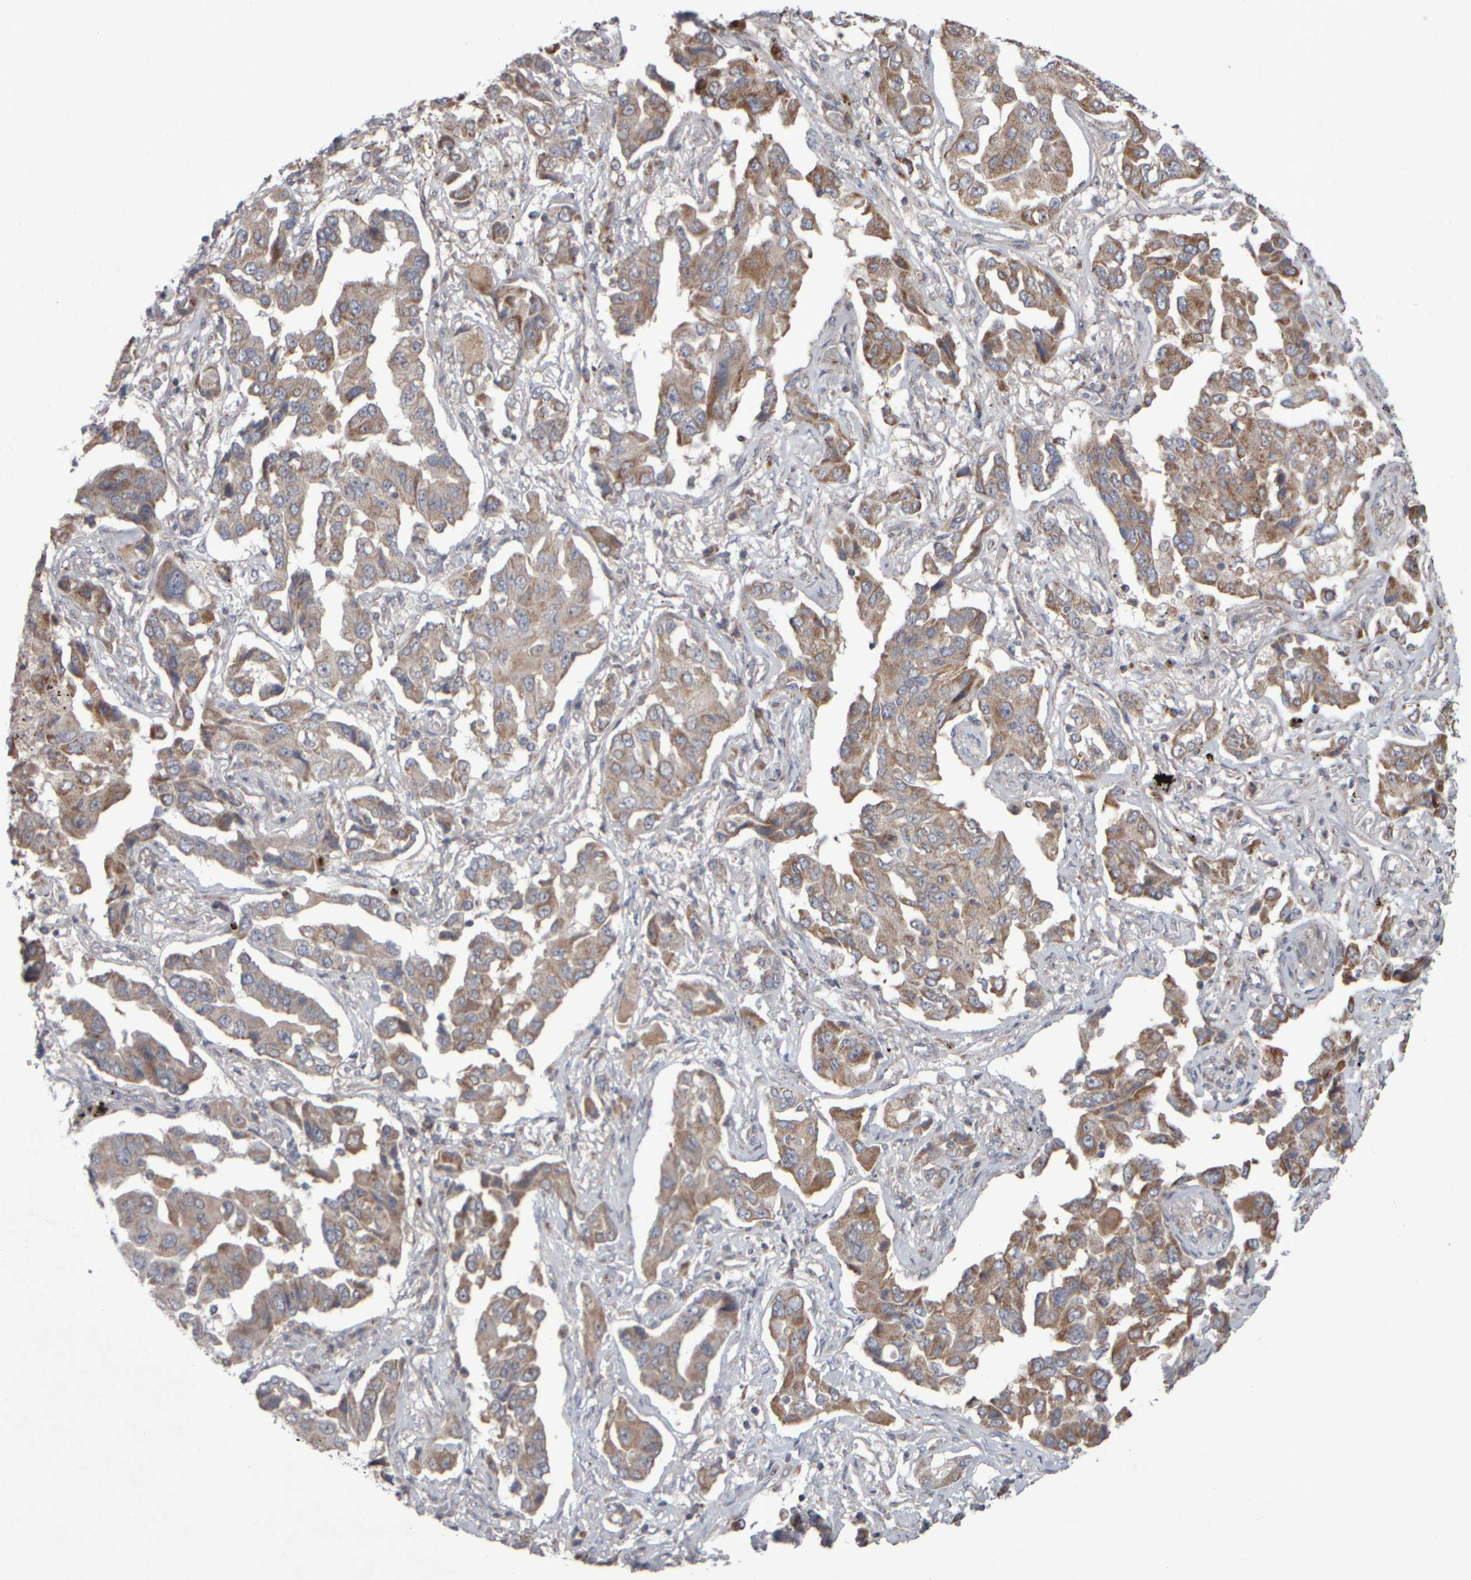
{"staining": {"intensity": "moderate", "quantity": ">75%", "location": "cytoplasmic/membranous"}, "tissue": "lung cancer", "cell_type": "Tumor cells", "image_type": "cancer", "snomed": [{"axis": "morphology", "description": "Adenocarcinoma, NOS"}, {"axis": "topography", "description": "Lung"}], "caption": "This micrograph demonstrates immunohistochemistry staining of lung cancer (adenocarcinoma), with medium moderate cytoplasmic/membranous staining in about >75% of tumor cells.", "gene": "SCO1", "patient": {"sex": "female", "age": 65}}